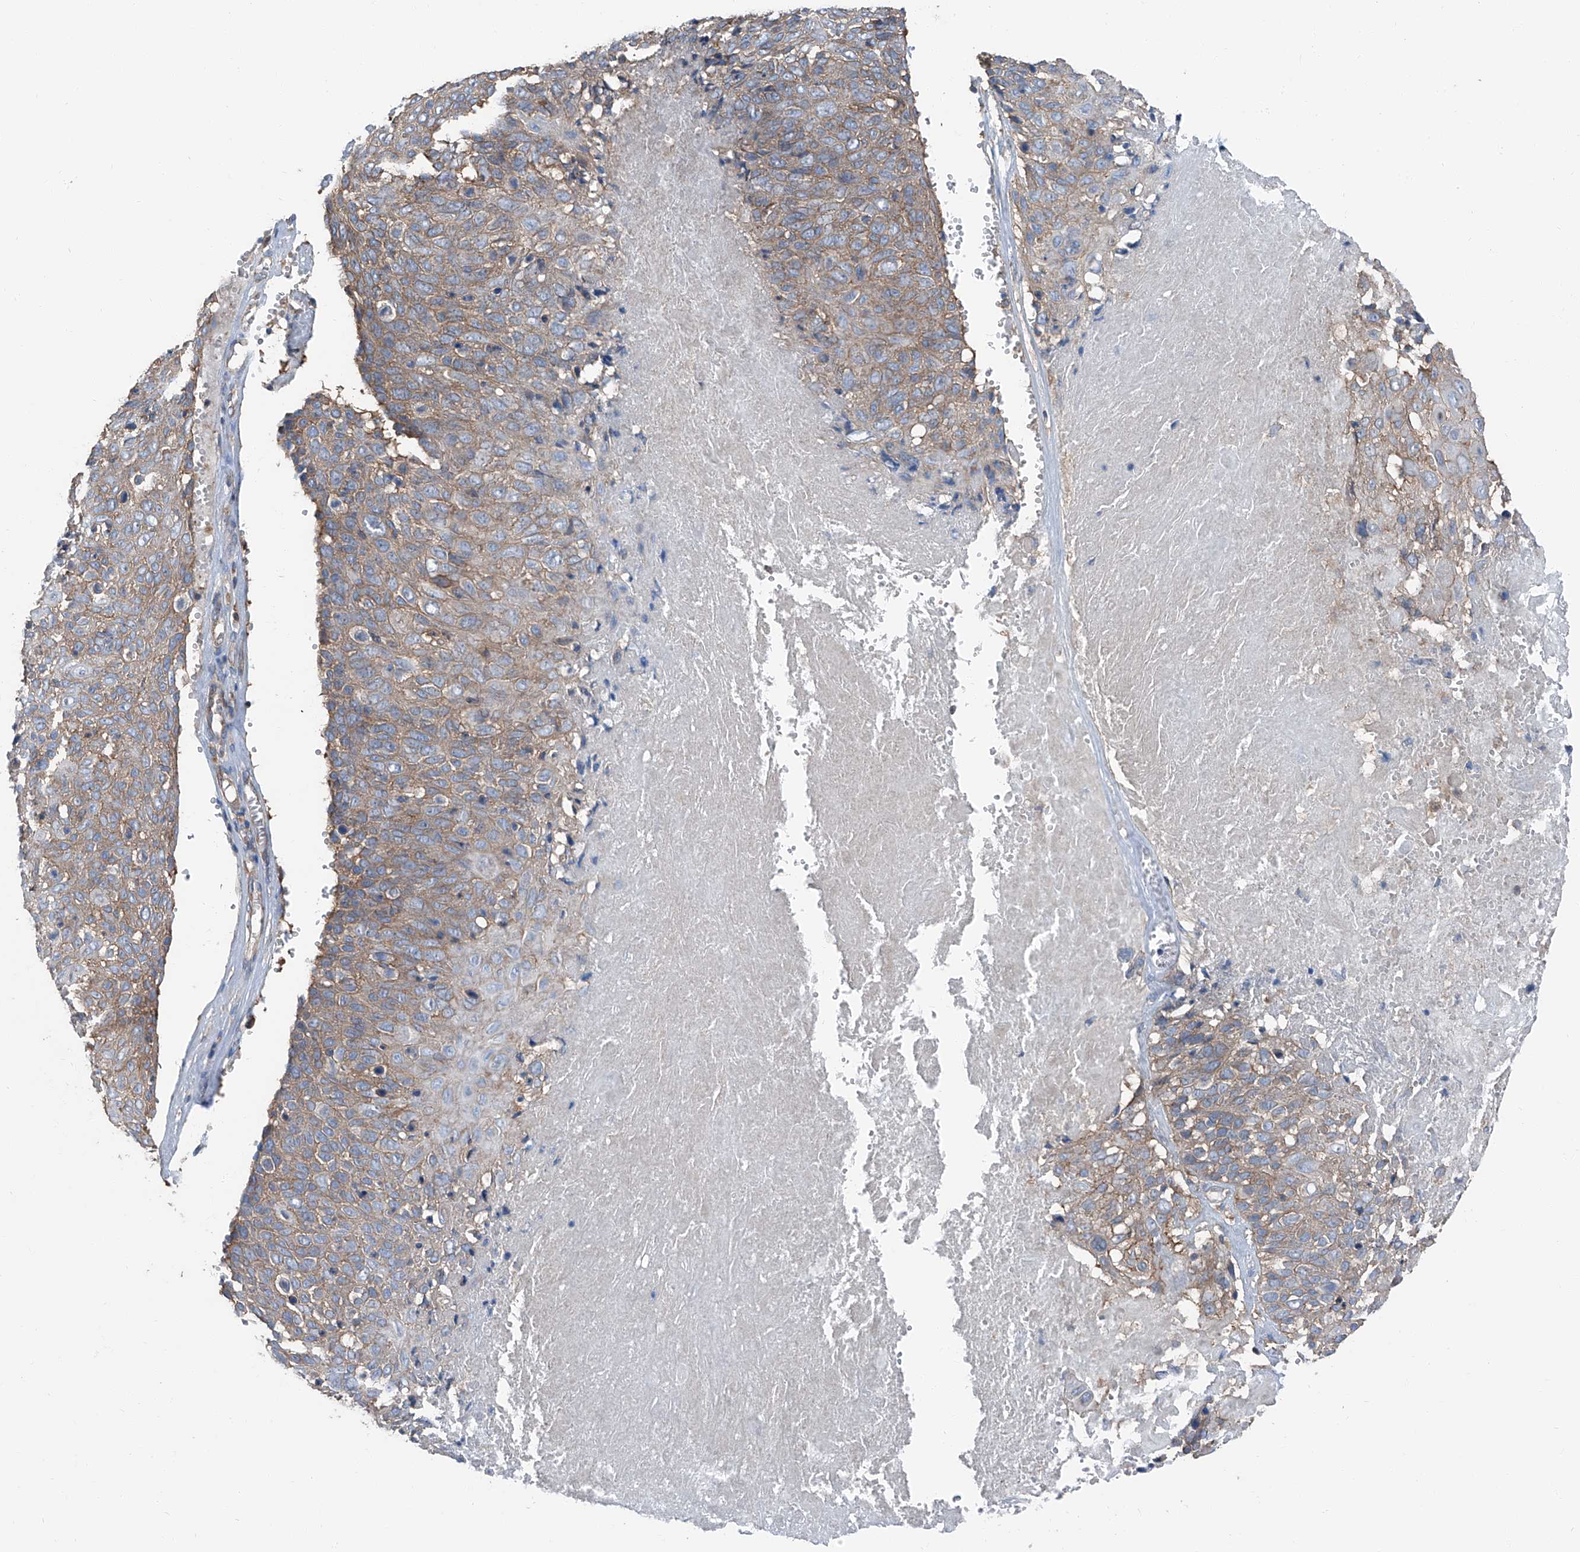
{"staining": {"intensity": "moderate", "quantity": ">75%", "location": "cytoplasmic/membranous"}, "tissue": "cervical cancer", "cell_type": "Tumor cells", "image_type": "cancer", "snomed": [{"axis": "morphology", "description": "Squamous cell carcinoma, NOS"}, {"axis": "topography", "description": "Cervix"}], "caption": "Brown immunohistochemical staining in cervical cancer (squamous cell carcinoma) reveals moderate cytoplasmic/membranous positivity in approximately >75% of tumor cells.", "gene": "GPR142", "patient": {"sex": "female", "age": 74}}